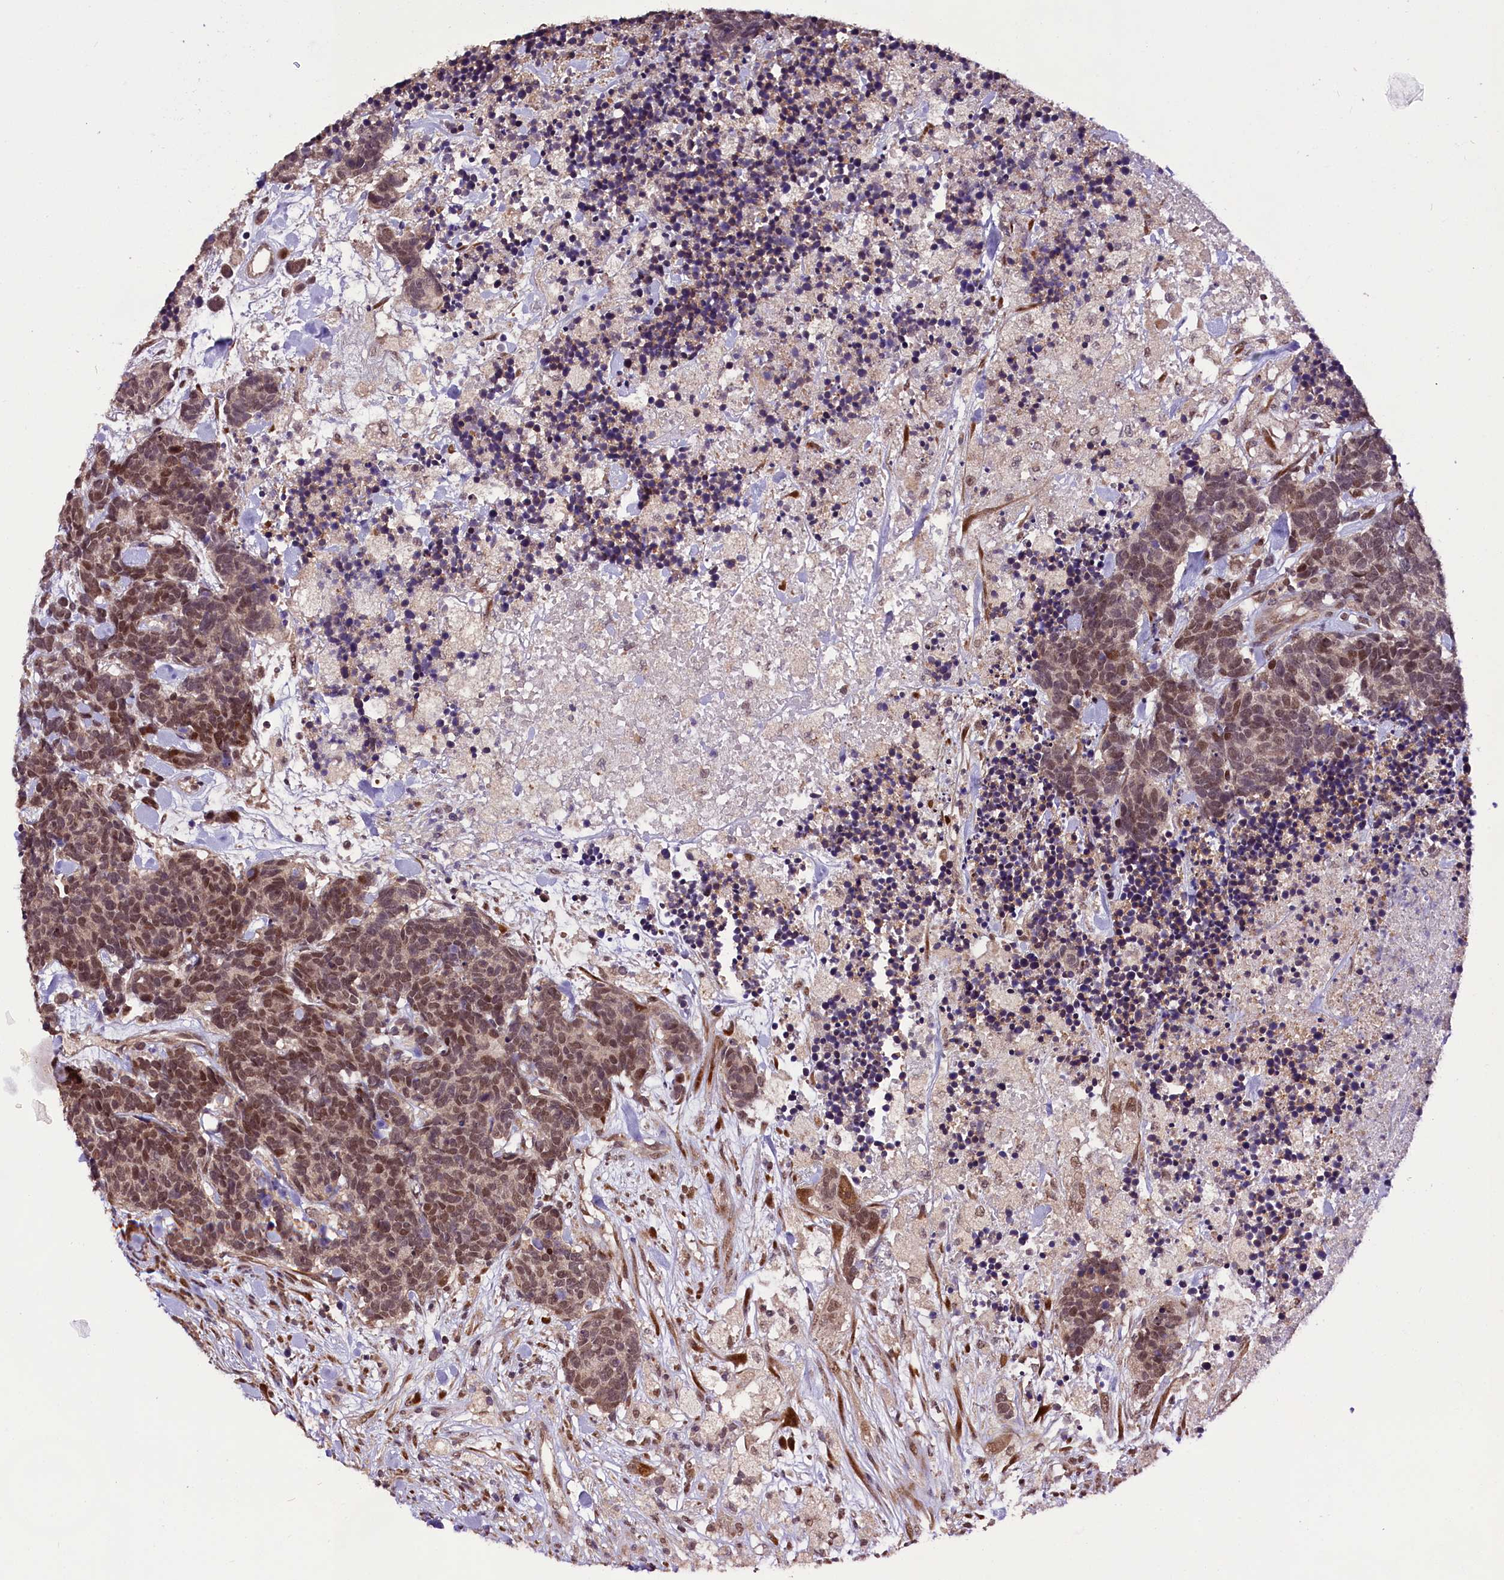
{"staining": {"intensity": "moderate", "quantity": ">75%", "location": "nuclear"}, "tissue": "carcinoid", "cell_type": "Tumor cells", "image_type": "cancer", "snomed": [{"axis": "morphology", "description": "Carcinoma, NOS"}, {"axis": "morphology", "description": "Carcinoid, malignant, NOS"}, {"axis": "topography", "description": "Prostate"}], "caption": "Carcinoma tissue shows moderate nuclear staining in approximately >75% of tumor cells", "gene": "RPUSD2", "patient": {"sex": "male", "age": 57}}